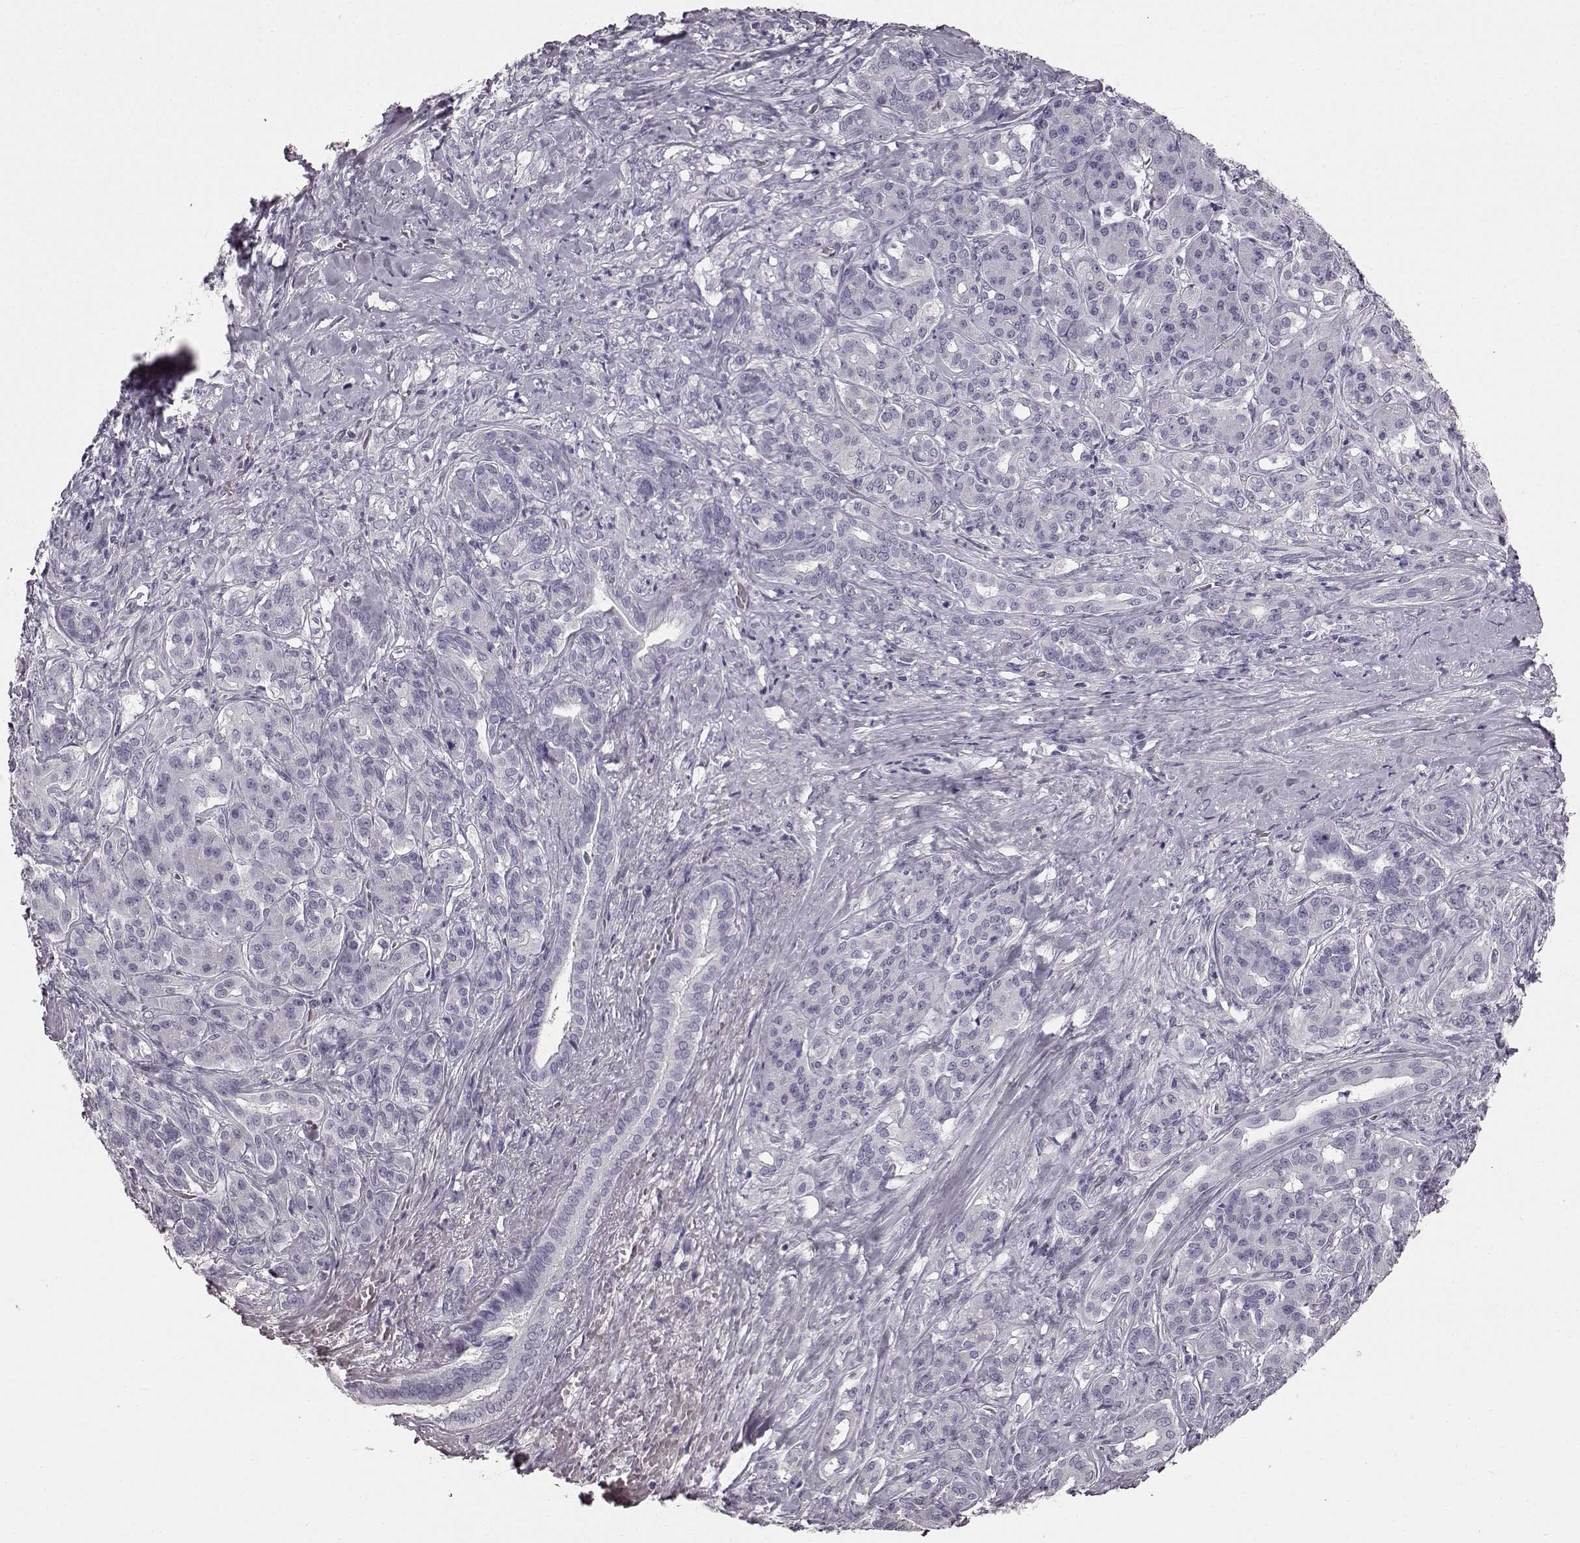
{"staining": {"intensity": "negative", "quantity": "none", "location": "none"}, "tissue": "pancreatic cancer", "cell_type": "Tumor cells", "image_type": "cancer", "snomed": [{"axis": "morphology", "description": "Normal tissue, NOS"}, {"axis": "morphology", "description": "Inflammation, NOS"}, {"axis": "morphology", "description": "Adenocarcinoma, NOS"}, {"axis": "topography", "description": "Pancreas"}], "caption": "Immunohistochemistry of human pancreatic cancer reveals no expression in tumor cells. (DAB (3,3'-diaminobenzidine) IHC, high magnification).", "gene": "TCHHL1", "patient": {"sex": "male", "age": 57}}